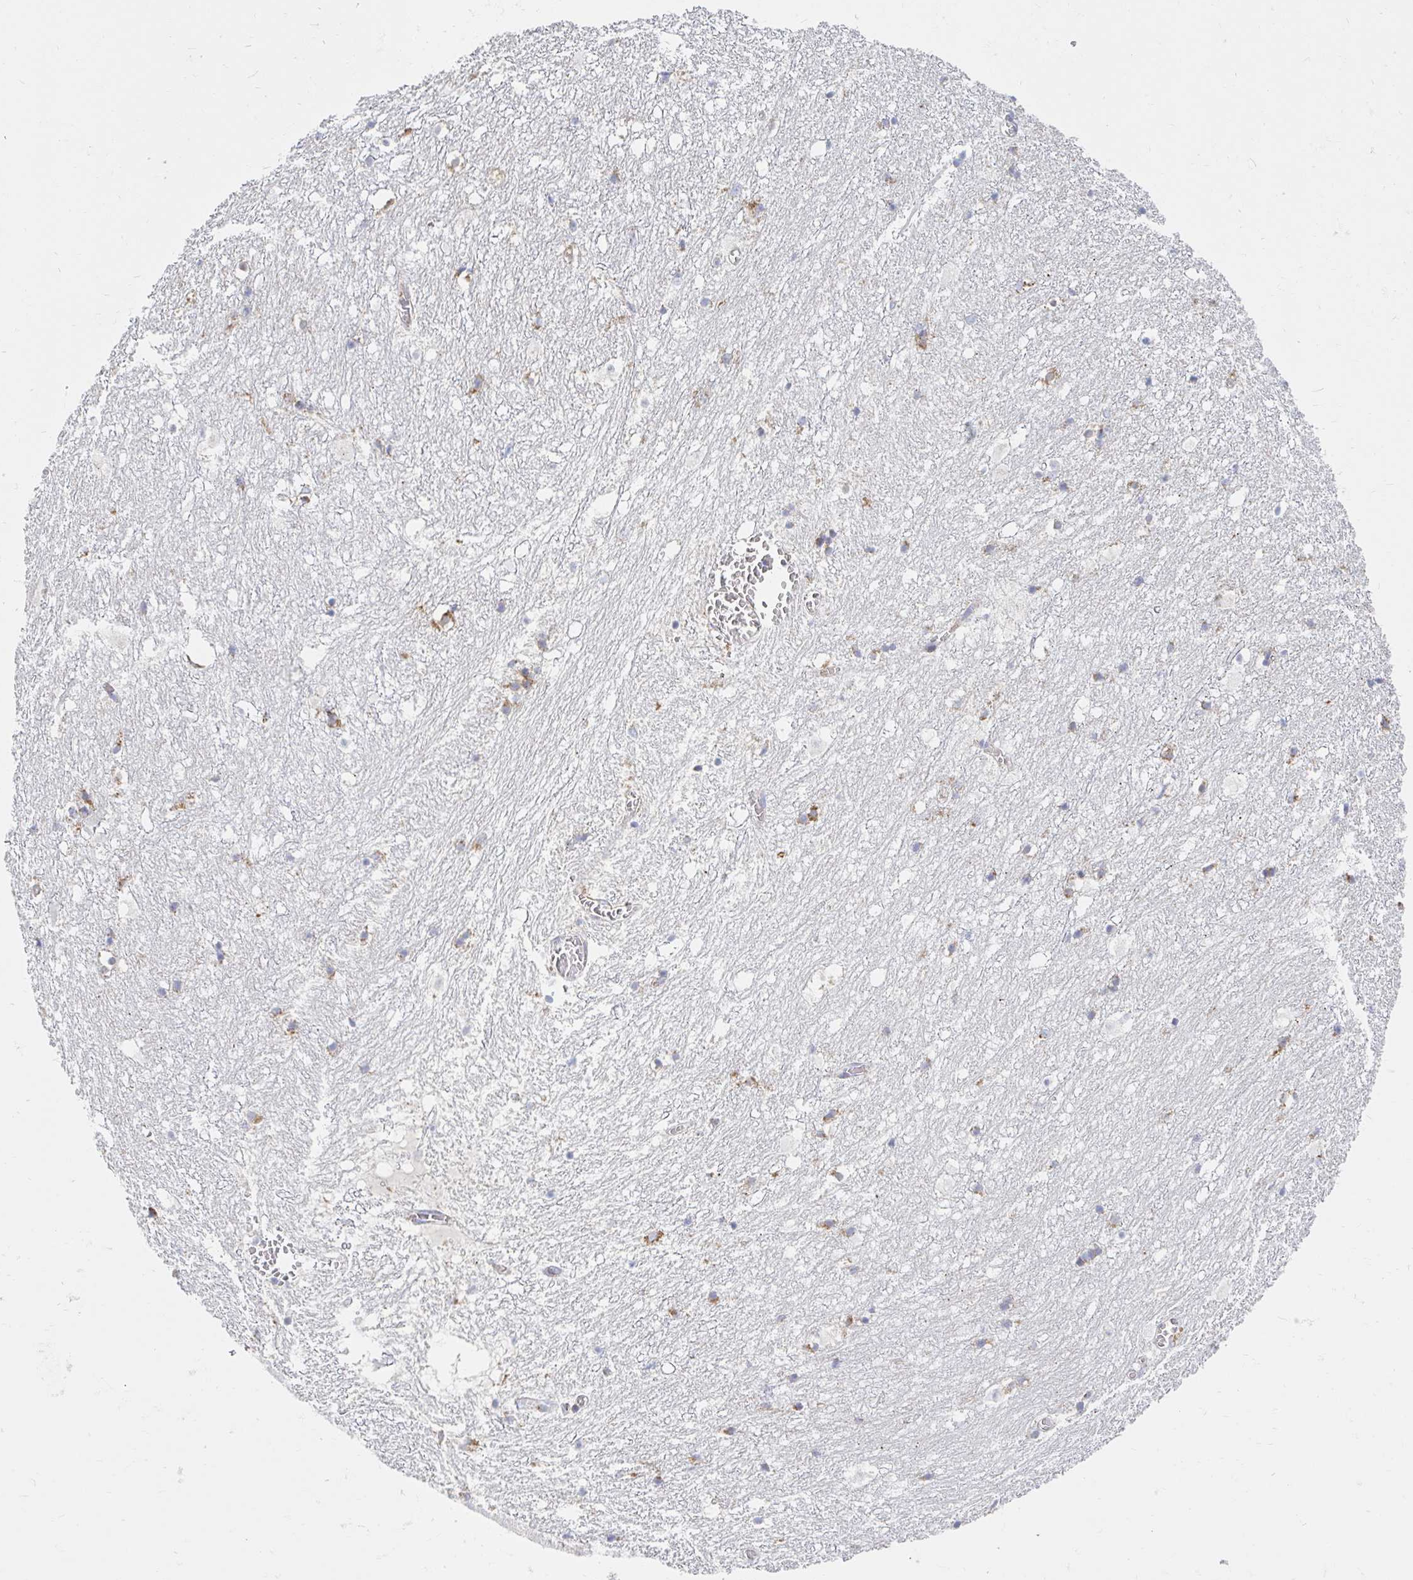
{"staining": {"intensity": "moderate", "quantity": "25%-75%", "location": "cytoplasmic/membranous"}, "tissue": "hippocampus", "cell_type": "Glial cells", "image_type": "normal", "snomed": [{"axis": "morphology", "description": "Normal tissue, NOS"}, {"axis": "topography", "description": "Hippocampus"}], "caption": "Immunohistochemistry (IHC) photomicrograph of unremarkable hippocampus: human hippocampus stained using immunohistochemistry reveals medium levels of moderate protein expression localized specifically in the cytoplasmic/membranous of glial cells, appearing as a cytoplasmic/membranous brown color.", "gene": "MAVS", "patient": {"sex": "female", "age": 52}}